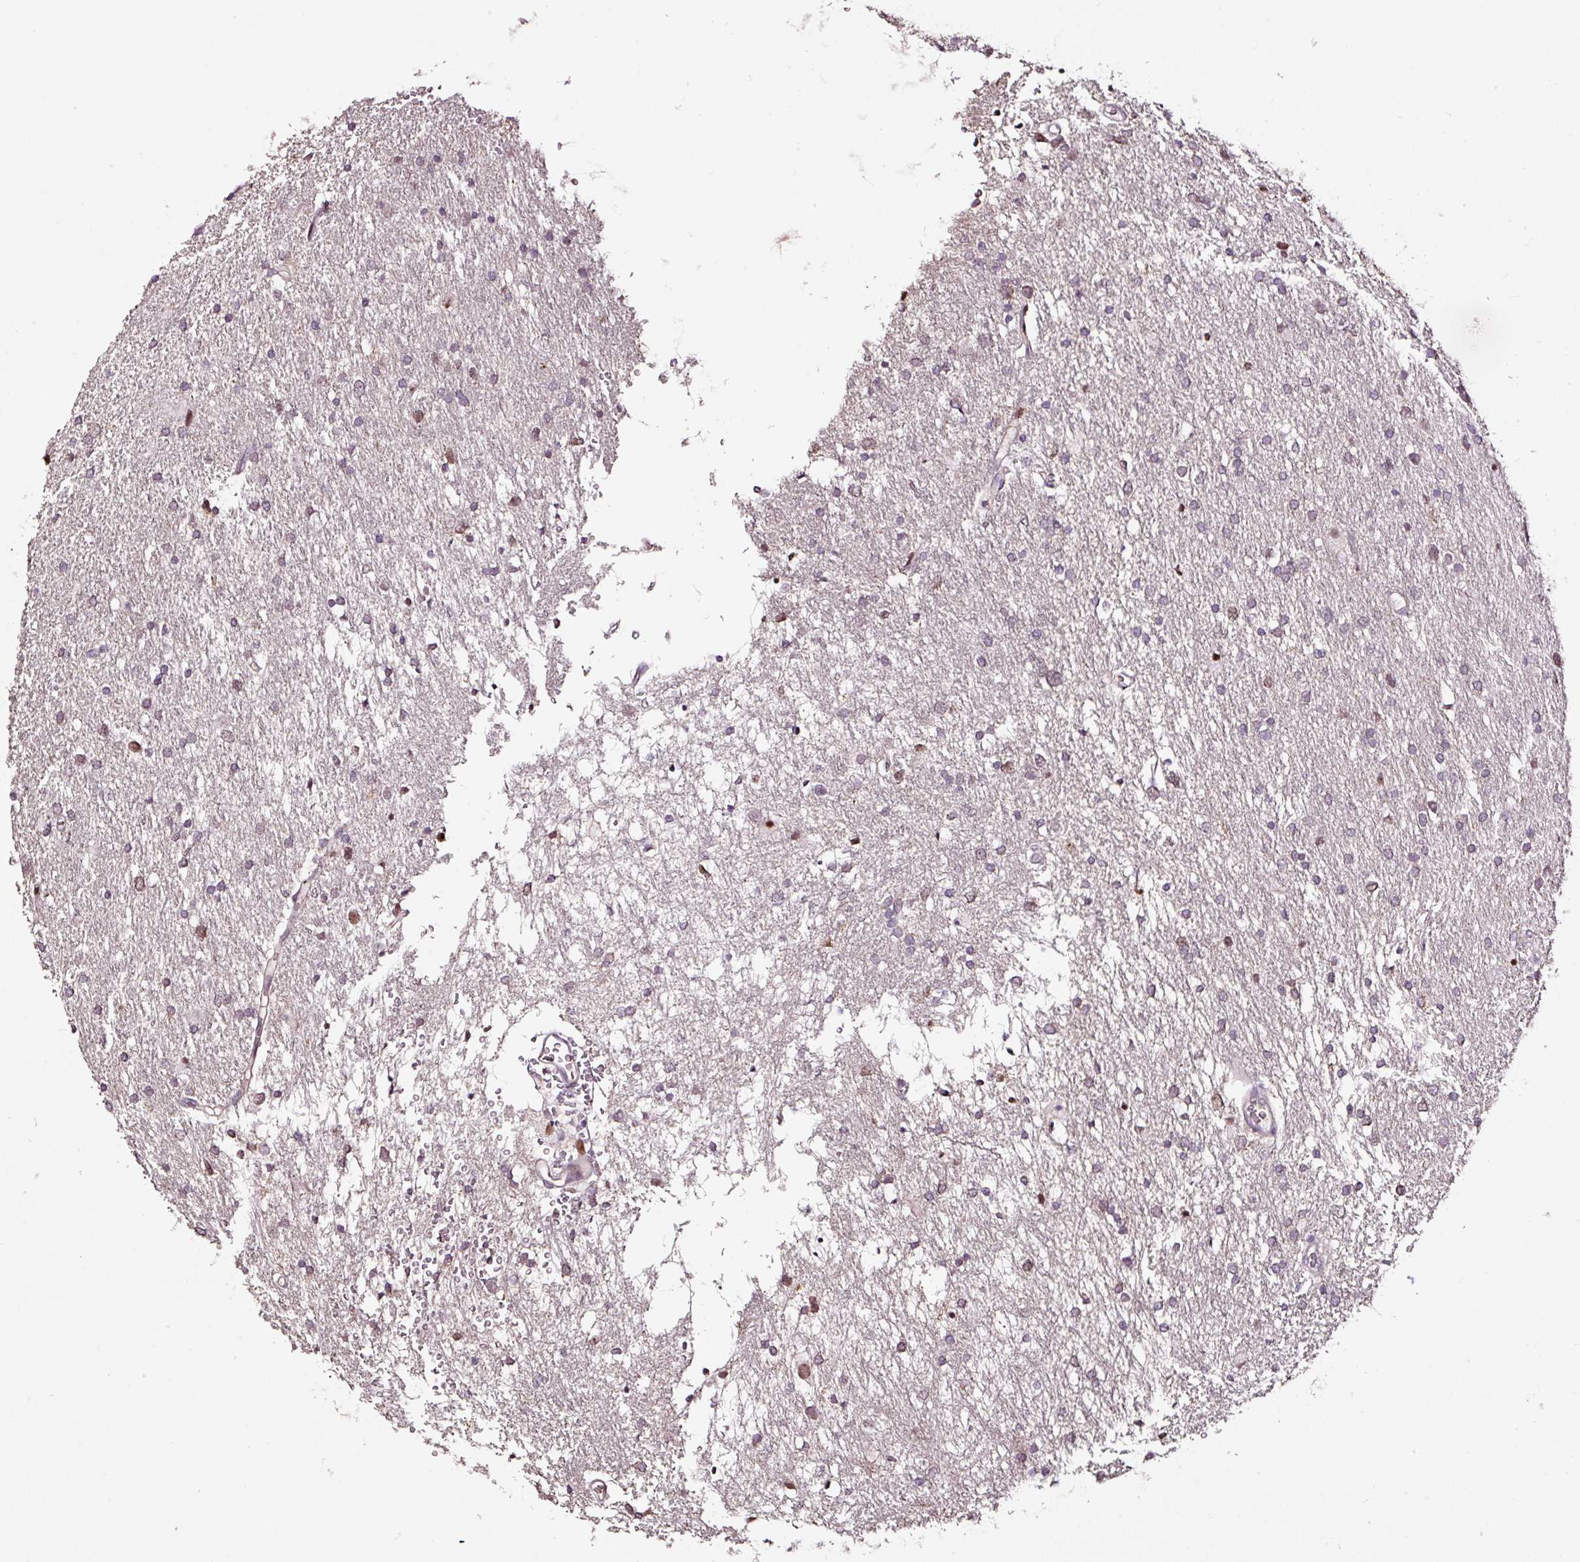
{"staining": {"intensity": "weak", "quantity": ">75%", "location": "cytoplasmic/membranous,nuclear"}, "tissue": "glioma", "cell_type": "Tumor cells", "image_type": "cancer", "snomed": [{"axis": "morphology", "description": "Glioma, malignant, Low grade"}, {"axis": "topography", "description": "Brain"}], "caption": "Immunohistochemistry staining of low-grade glioma (malignant), which demonstrates low levels of weak cytoplasmic/membranous and nuclear positivity in about >75% of tumor cells indicating weak cytoplasmic/membranous and nuclear protein positivity. The staining was performed using DAB (brown) for protein detection and nuclei were counterstained in hematoxylin (blue).", "gene": "LRRC24", "patient": {"sex": "female", "age": 32}}